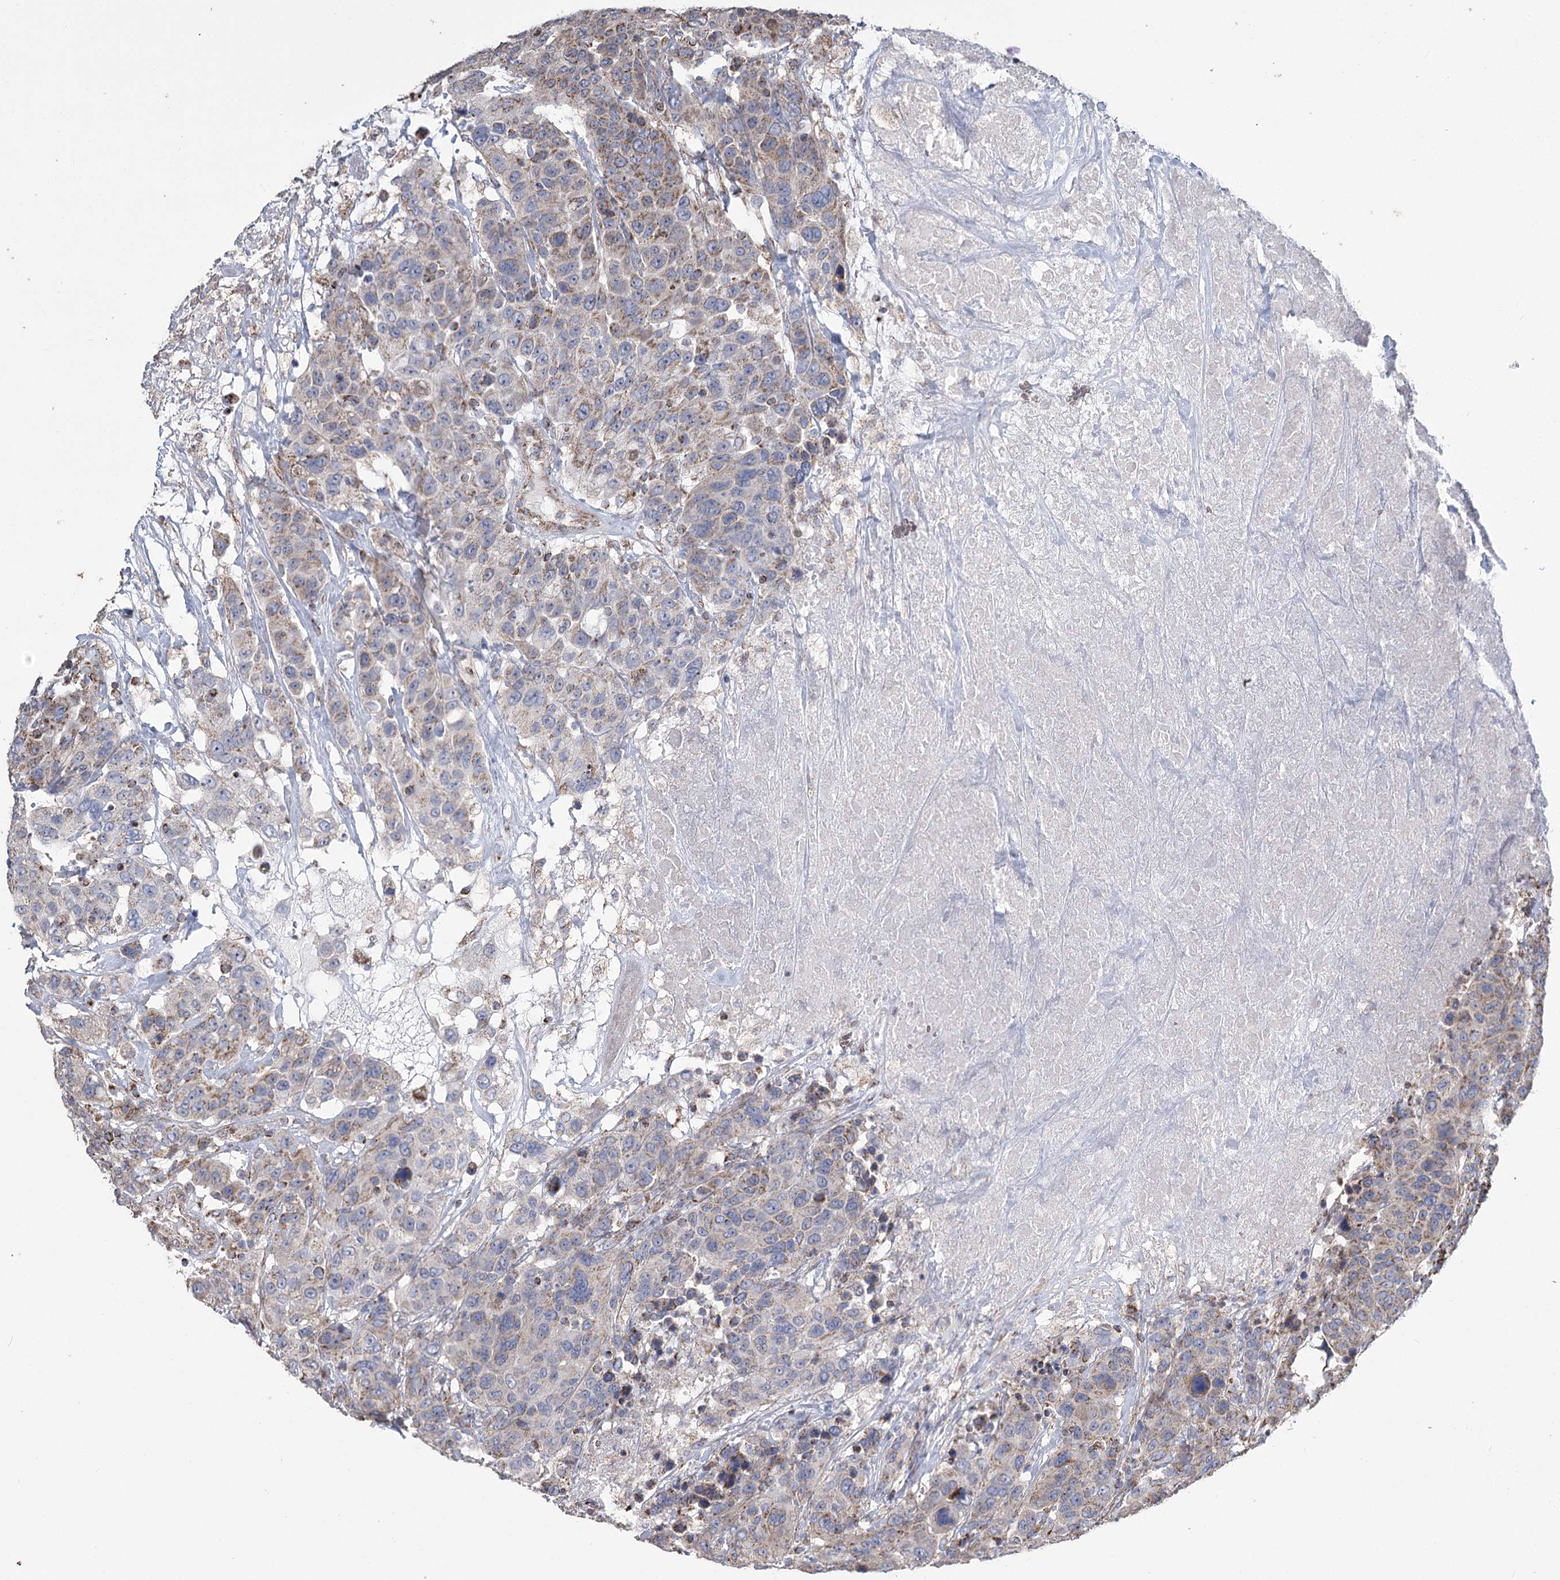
{"staining": {"intensity": "moderate", "quantity": "<25%", "location": "cytoplasmic/membranous"}, "tissue": "breast cancer", "cell_type": "Tumor cells", "image_type": "cancer", "snomed": [{"axis": "morphology", "description": "Duct carcinoma"}, {"axis": "topography", "description": "Breast"}], "caption": "Protein expression analysis of breast cancer (invasive ductal carcinoma) displays moderate cytoplasmic/membranous staining in approximately <25% of tumor cells.", "gene": "RANBP3L", "patient": {"sex": "female", "age": 37}}